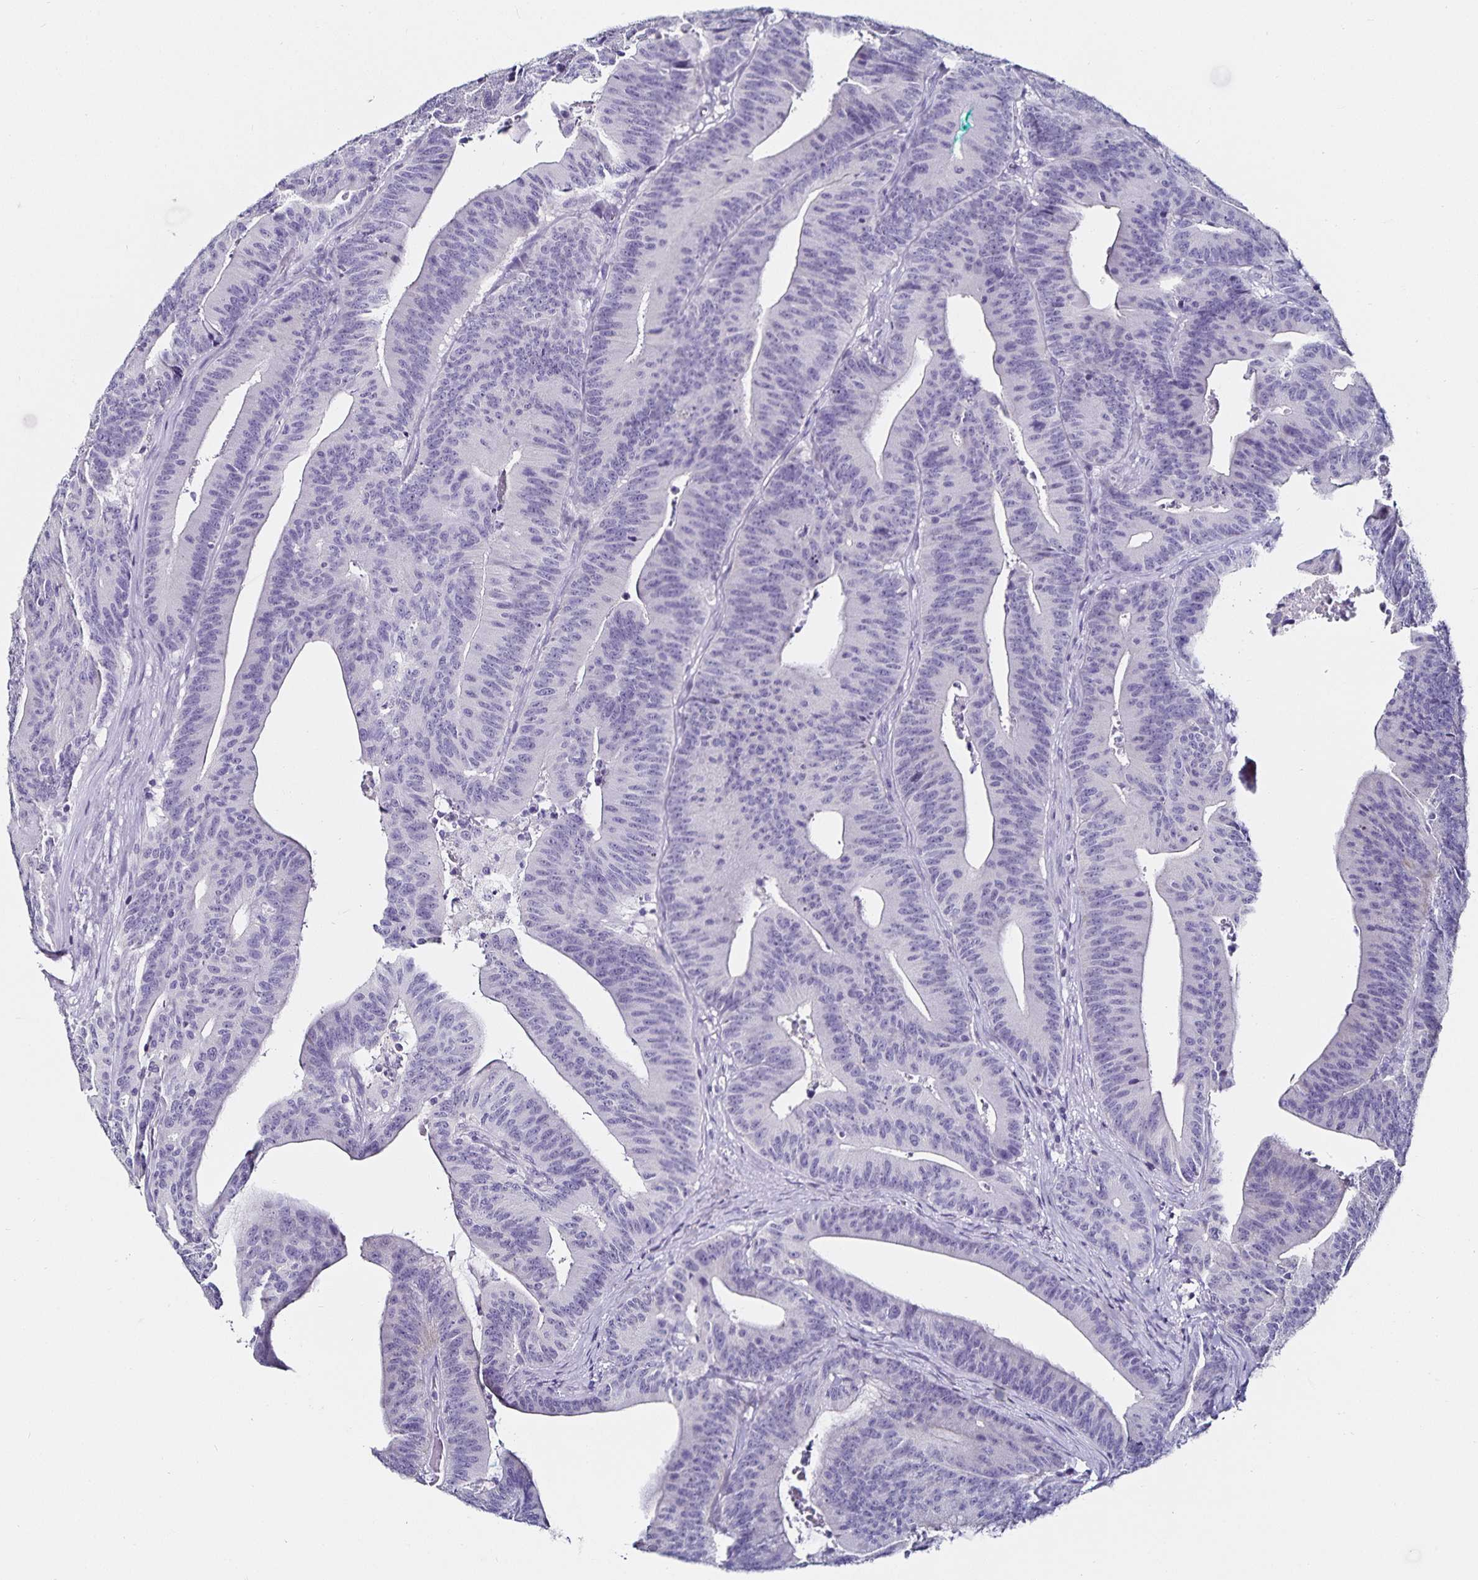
{"staining": {"intensity": "negative", "quantity": "none", "location": "none"}, "tissue": "colorectal cancer", "cell_type": "Tumor cells", "image_type": "cancer", "snomed": [{"axis": "morphology", "description": "Adenocarcinoma, NOS"}, {"axis": "topography", "description": "Colon"}], "caption": "This is an immunohistochemistry micrograph of human colorectal cancer. There is no staining in tumor cells.", "gene": "TSPAN7", "patient": {"sex": "female", "age": 78}}